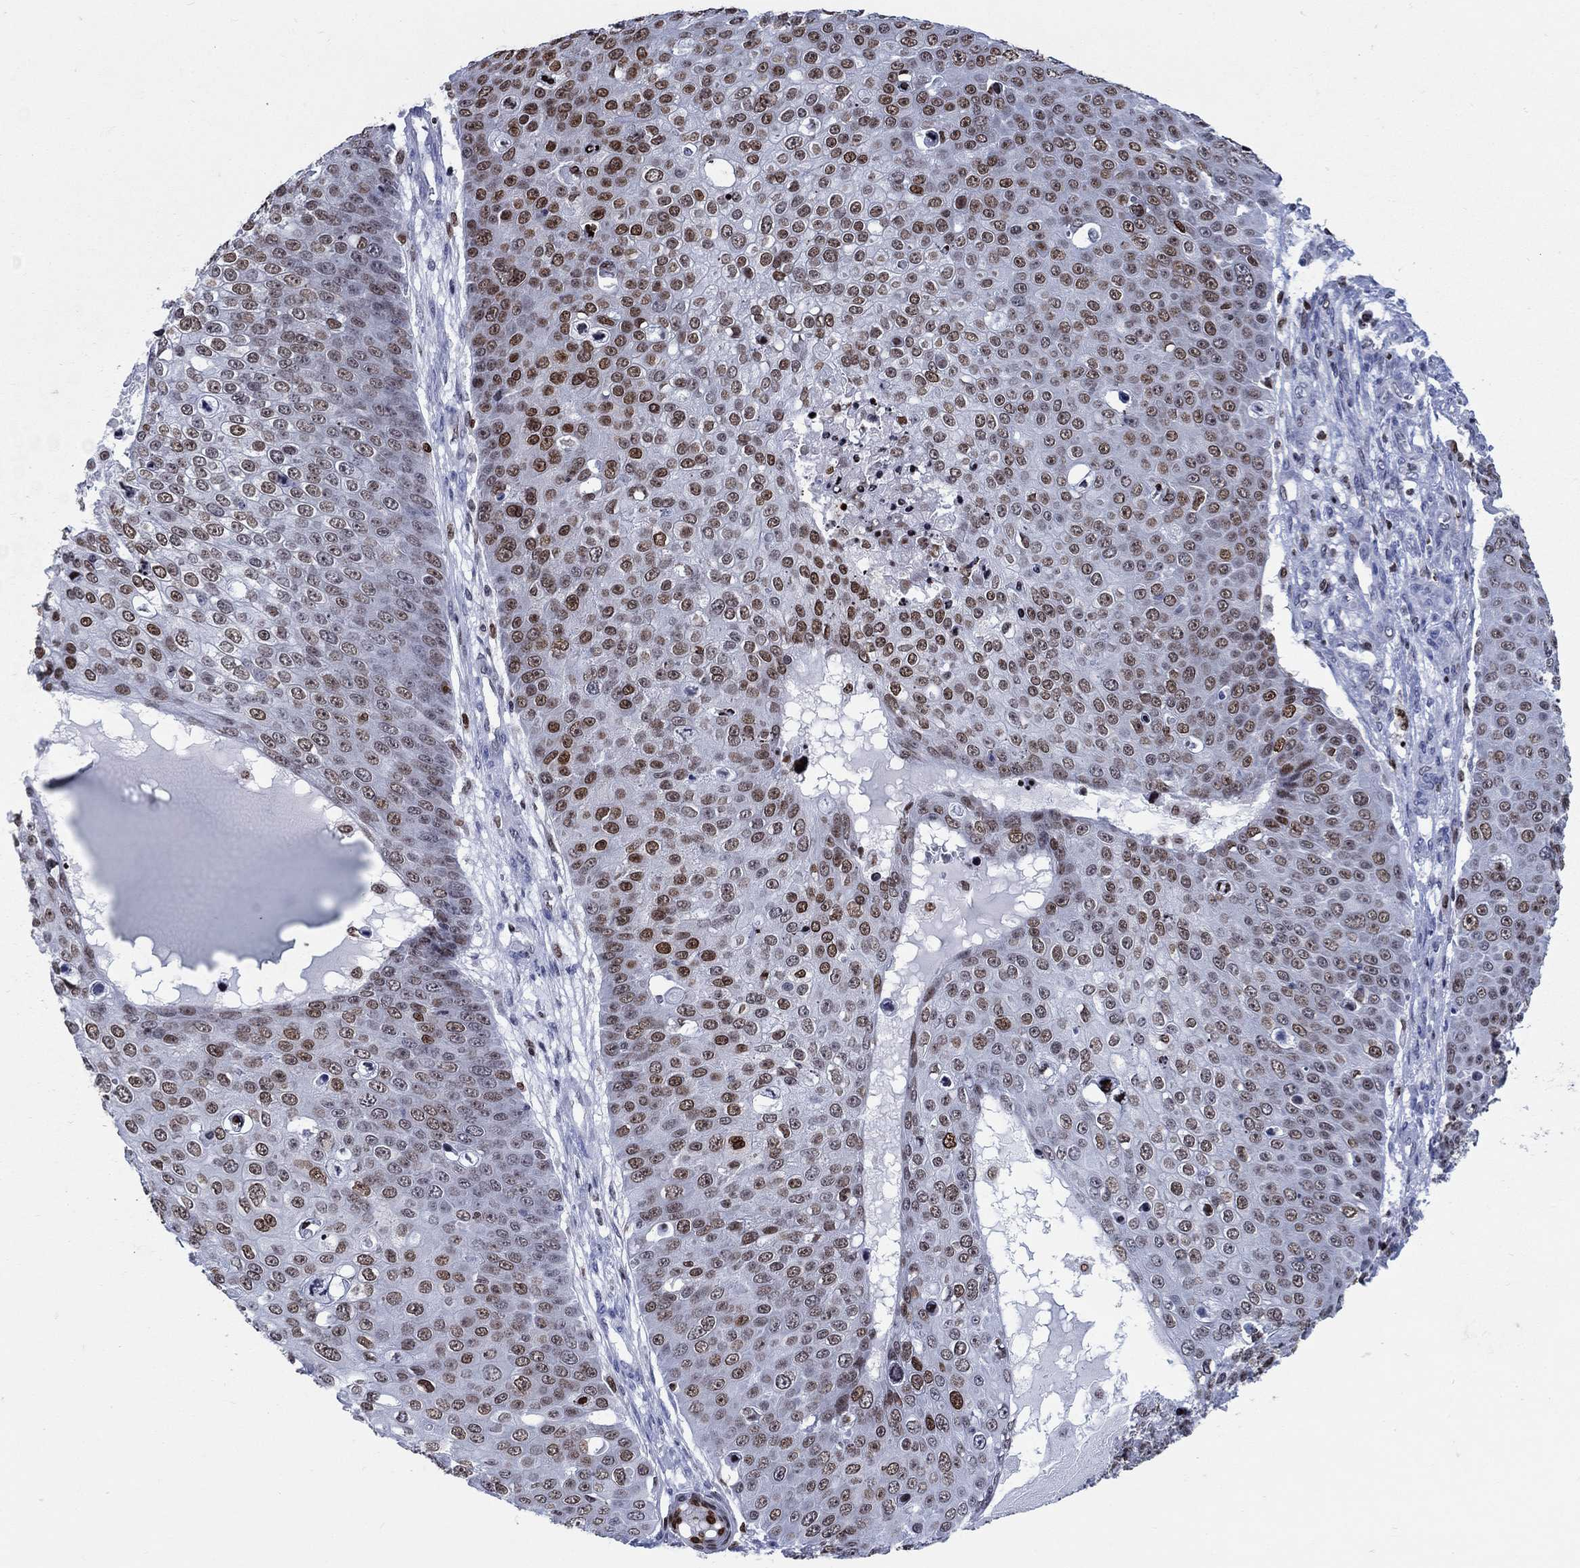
{"staining": {"intensity": "moderate", "quantity": "25%-75%", "location": "nuclear"}, "tissue": "skin cancer", "cell_type": "Tumor cells", "image_type": "cancer", "snomed": [{"axis": "morphology", "description": "Squamous cell carcinoma, NOS"}, {"axis": "topography", "description": "Skin"}], "caption": "High-magnification brightfield microscopy of skin squamous cell carcinoma stained with DAB (brown) and counterstained with hematoxylin (blue). tumor cells exhibit moderate nuclear expression is appreciated in about25%-75% of cells. The protein is shown in brown color, while the nuclei are stained blue.", "gene": "HMGA1", "patient": {"sex": "male", "age": 71}}